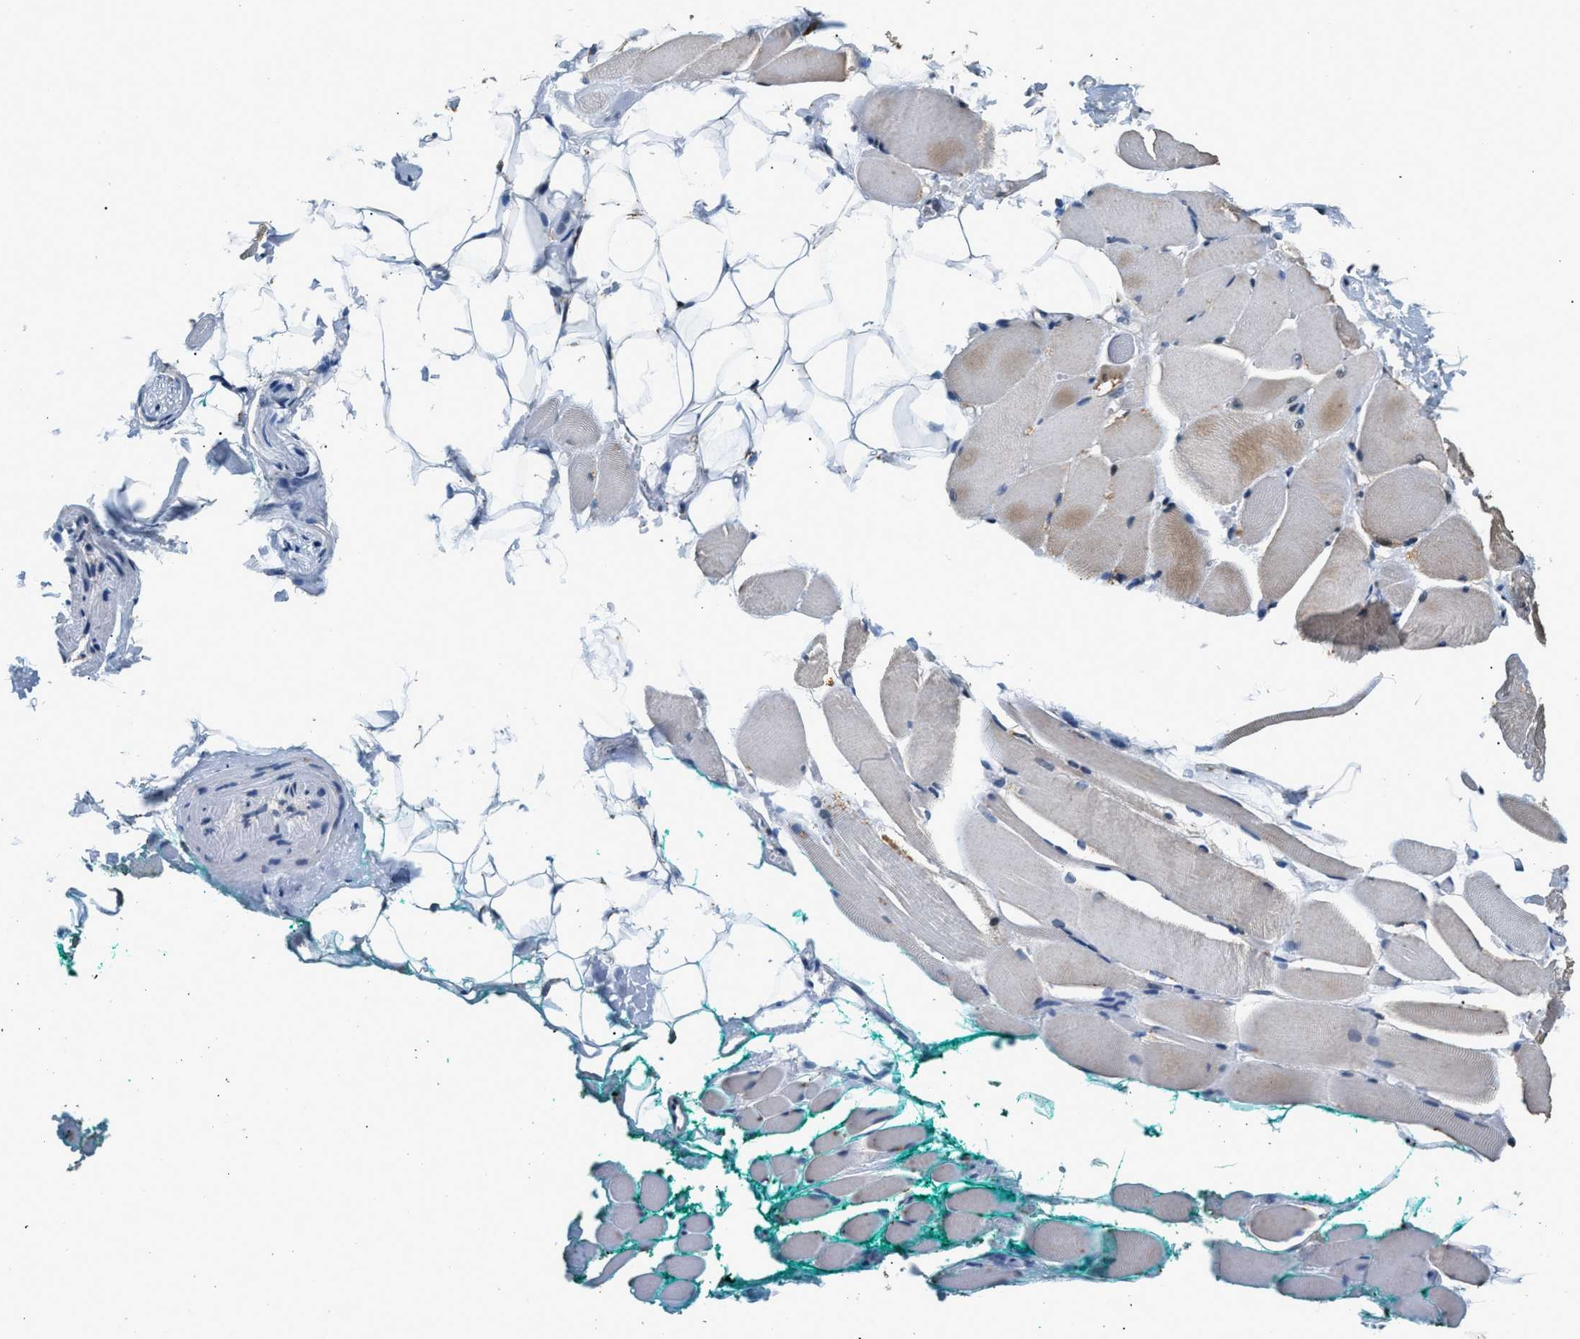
{"staining": {"intensity": "moderate", "quantity": ">75%", "location": "cytoplasmic/membranous"}, "tissue": "skeletal muscle", "cell_type": "Myocytes", "image_type": "normal", "snomed": [{"axis": "morphology", "description": "Normal tissue, NOS"}, {"axis": "topography", "description": "Skeletal muscle"}, {"axis": "topography", "description": "Peripheral nerve tissue"}], "caption": "A medium amount of moderate cytoplasmic/membranous positivity is identified in approximately >75% of myocytes in unremarkable skeletal muscle.", "gene": "RBM33", "patient": {"sex": "female", "age": 84}}